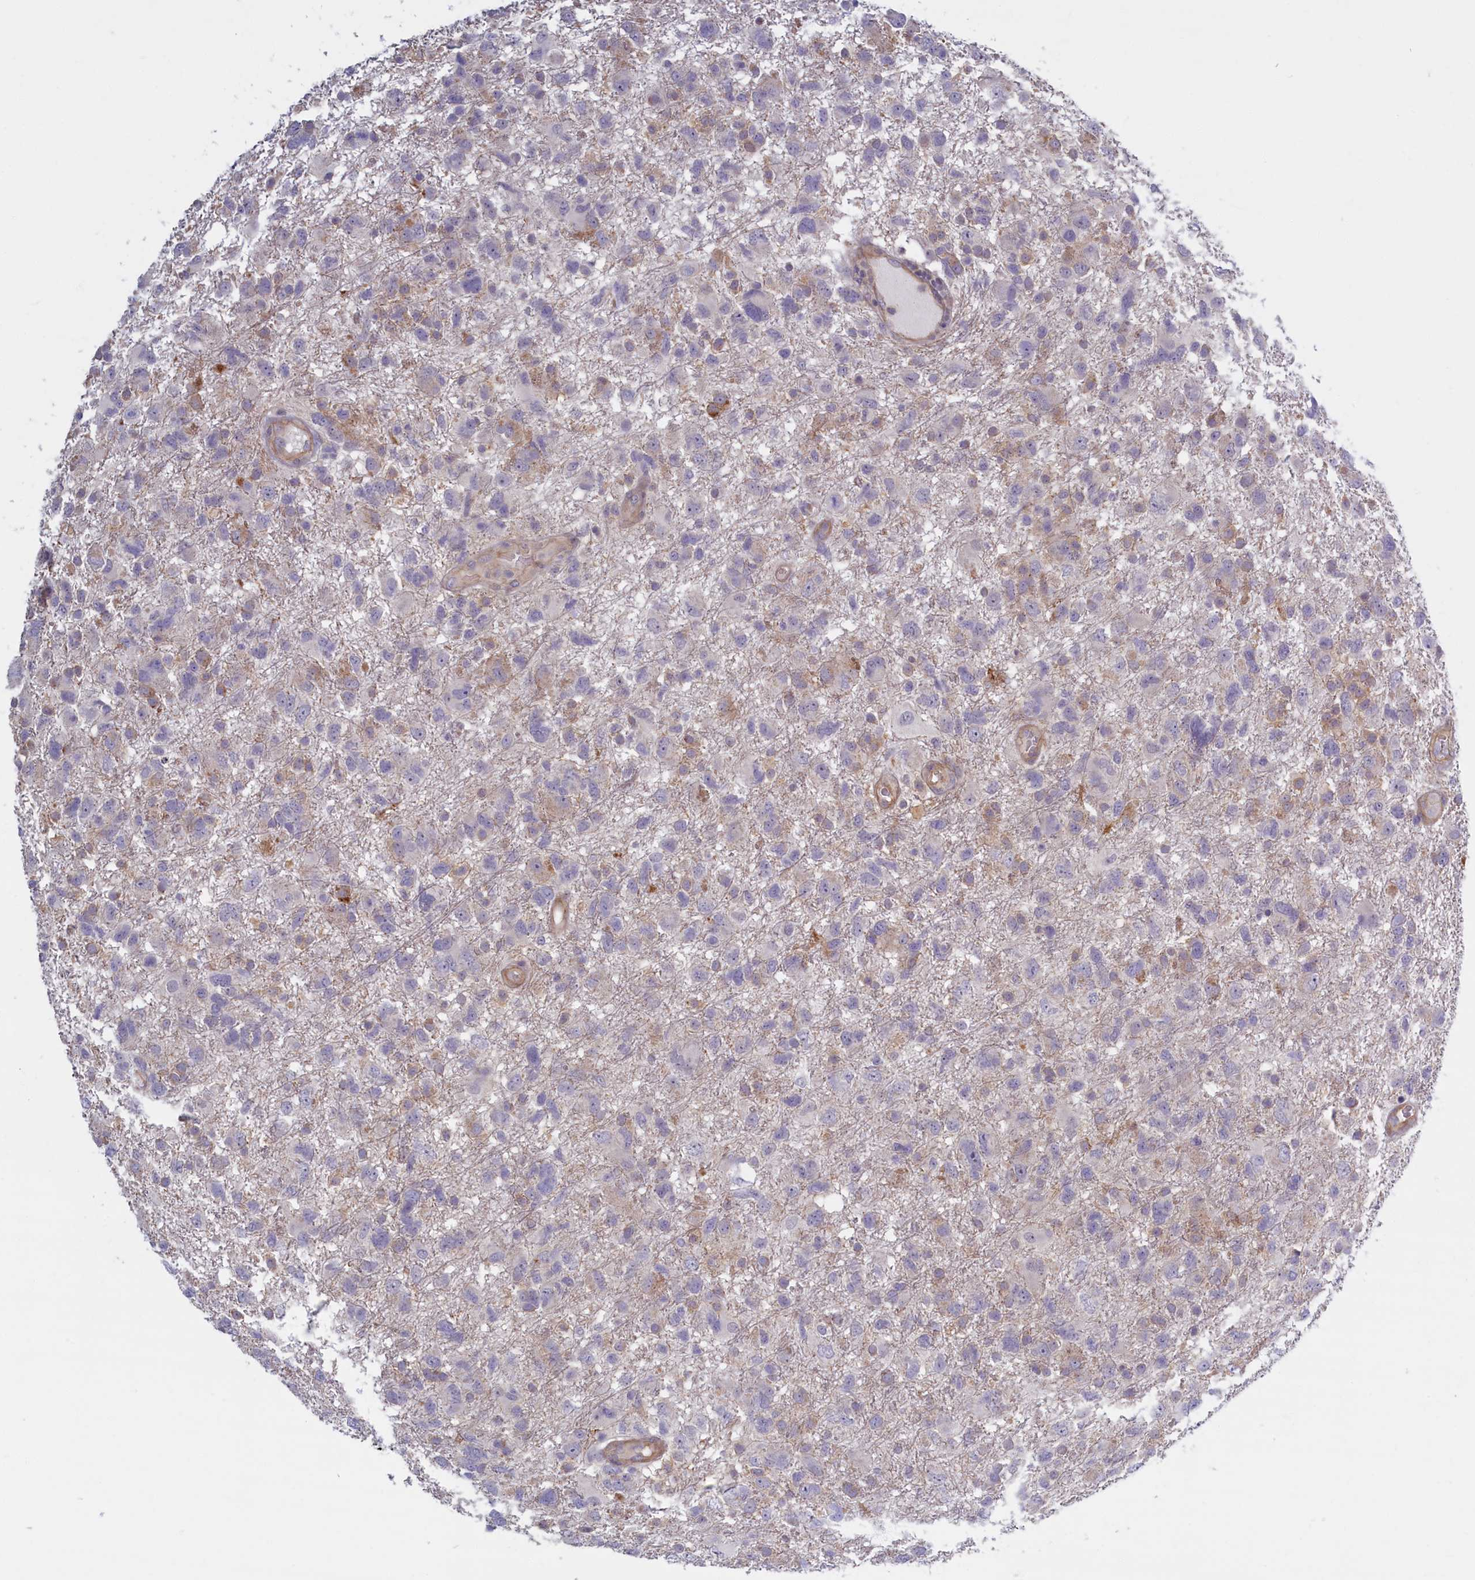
{"staining": {"intensity": "negative", "quantity": "none", "location": "none"}, "tissue": "glioma", "cell_type": "Tumor cells", "image_type": "cancer", "snomed": [{"axis": "morphology", "description": "Glioma, malignant, High grade"}, {"axis": "topography", "description": "Brain"}], "caption": "This is an IHC histopathology image of glioma. There is no staining in tumor cells.", "gene": "TRPM4", "patient": {"sex": "male", "age": 61}}